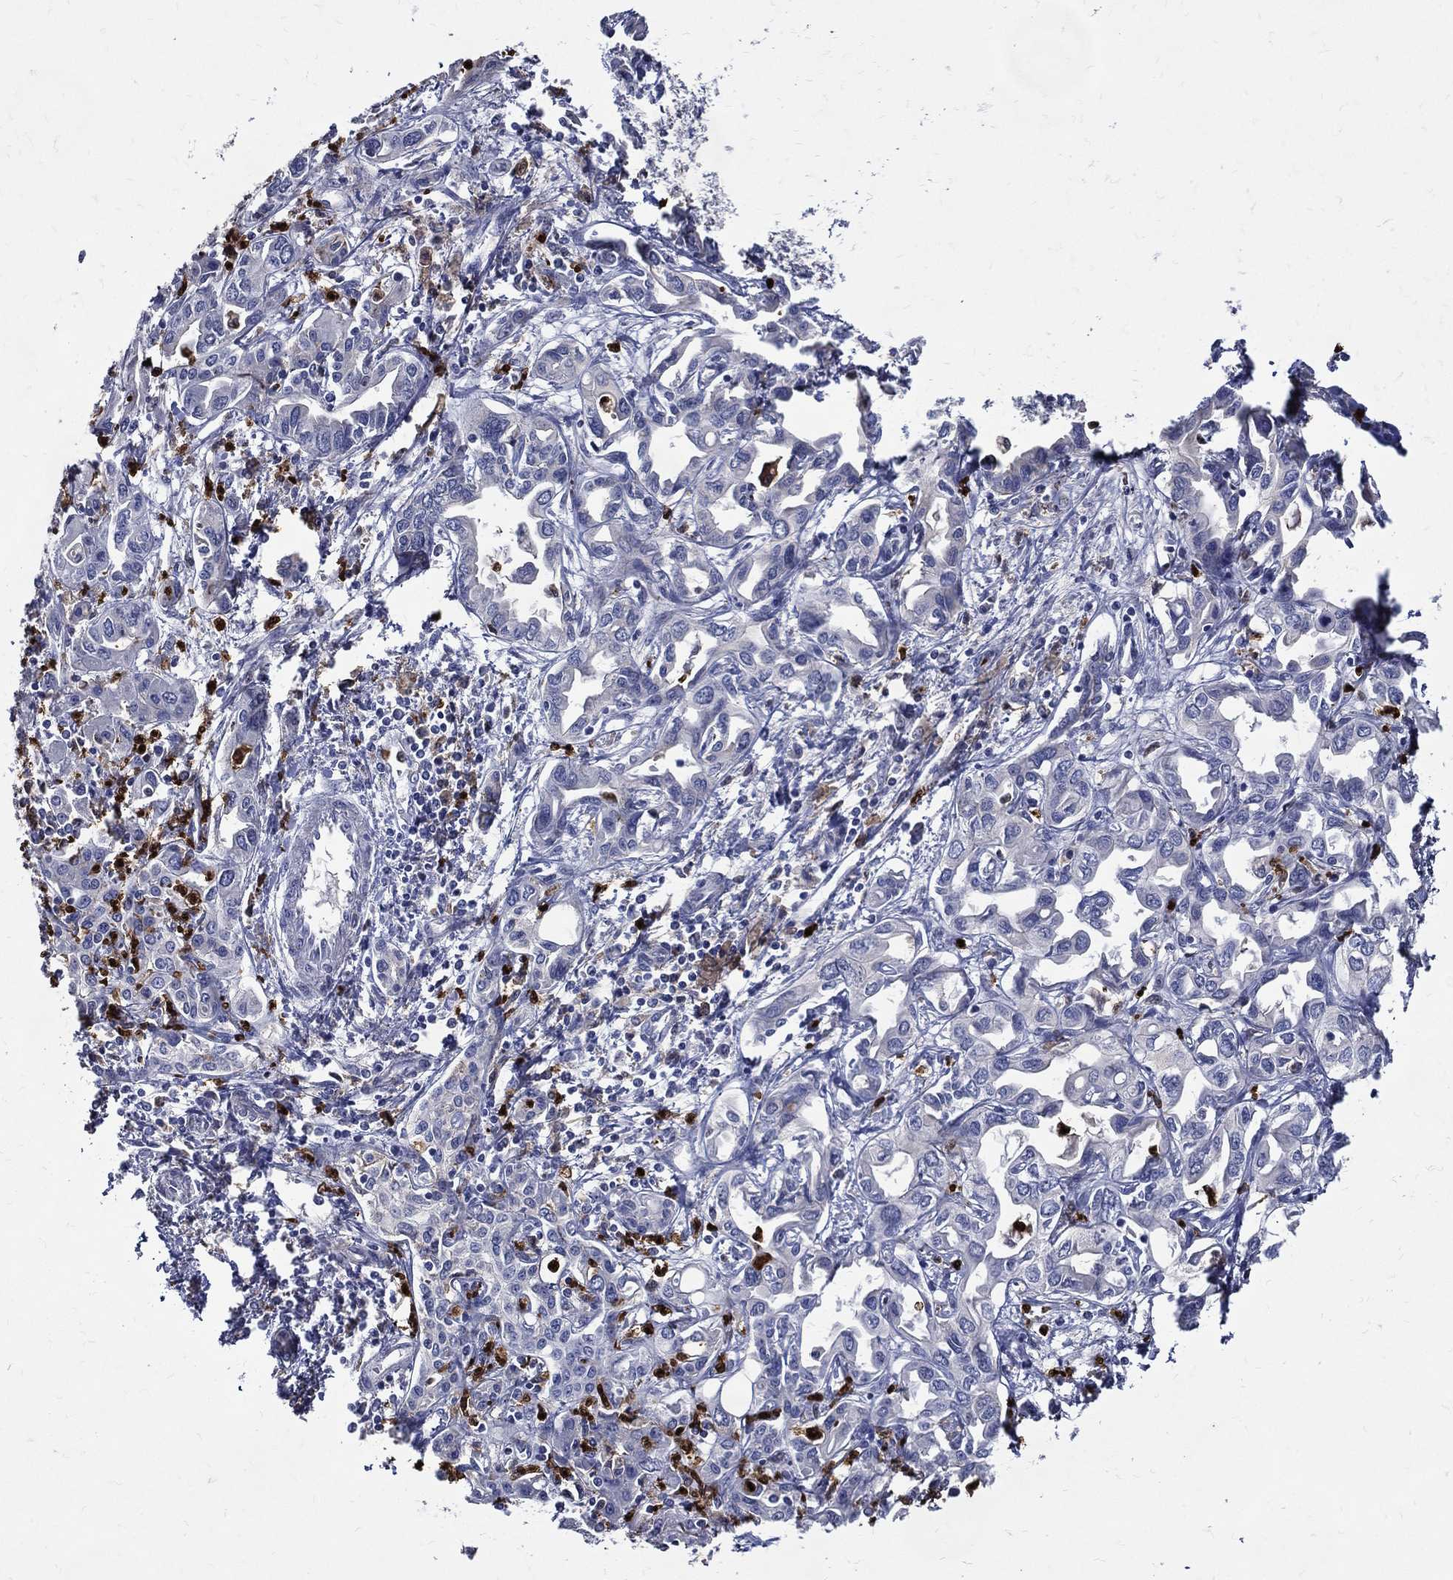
{"staining": {"intensity": "negative", "quantity": "none", "location": "none"}, "tissue": "liver cancer", "cell_type": "Tumor cells", "image_type": "cancer", "snomed": [{"axis": "morphology", "description": "Cholangiocarcinoma"}, {"axis": "topography", "description": "Liver"}], "caption": "This is a photomicrograph of IHC staining of liver cancer, which shows no positivity in tumor cells.", "gene": "GPR171", "patient": {"sex": "female", "age": 64}}